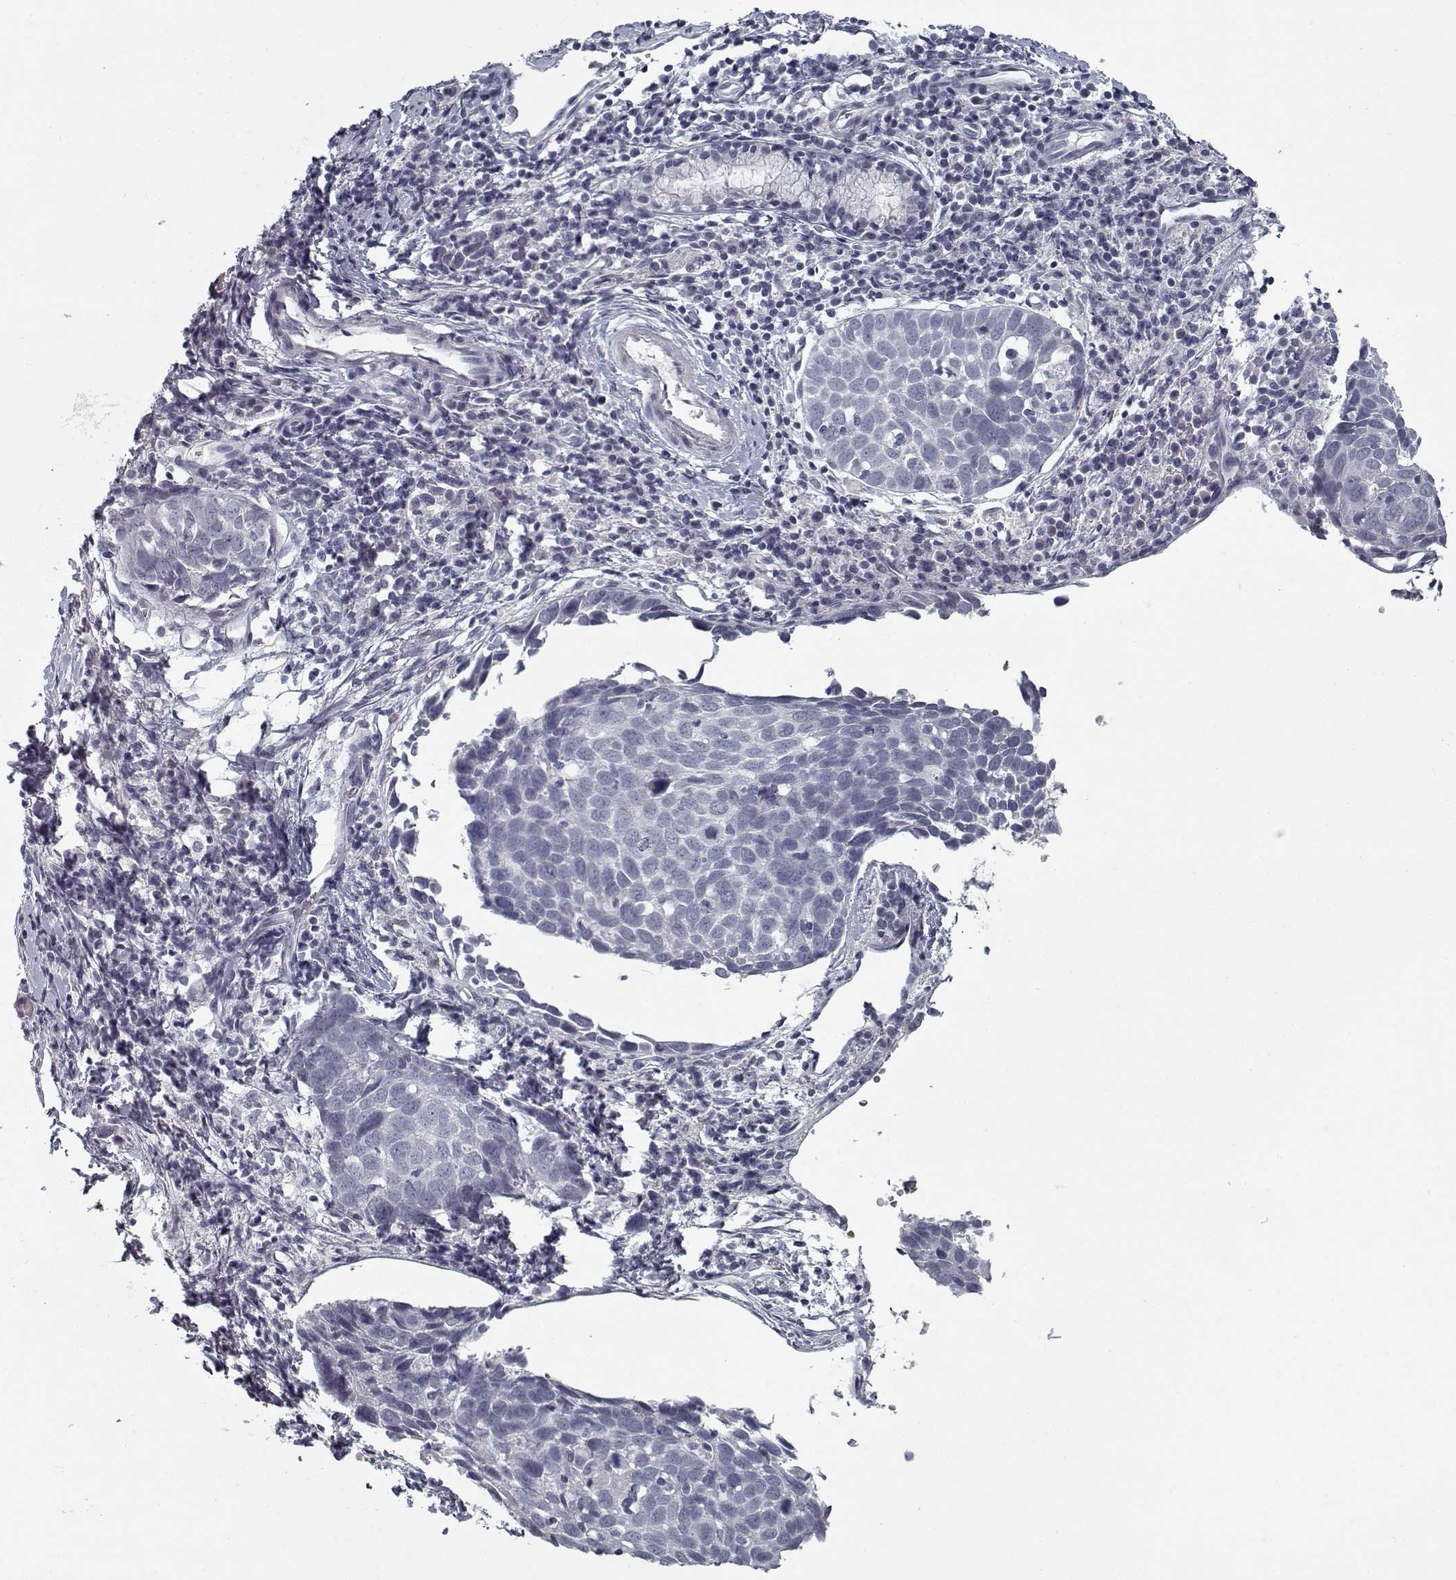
{"staining": {"intensity": "negative", "quantity": "none", "location": "none"}, "tissue": "lung cancer", "cell_type": "Tumor cells", "image_type": "cancer", "snomed": [{"axis": "morphology", "description": "Squamous cell carcinoma, NOS"}, {"axis": "topography", "description": "Lung"}], "caption": "There is no significant expression in tumor cells of lung squamous cell carcinoma.", "gene": "GAD2", "patient": {"sex": "male", "age": 57}}